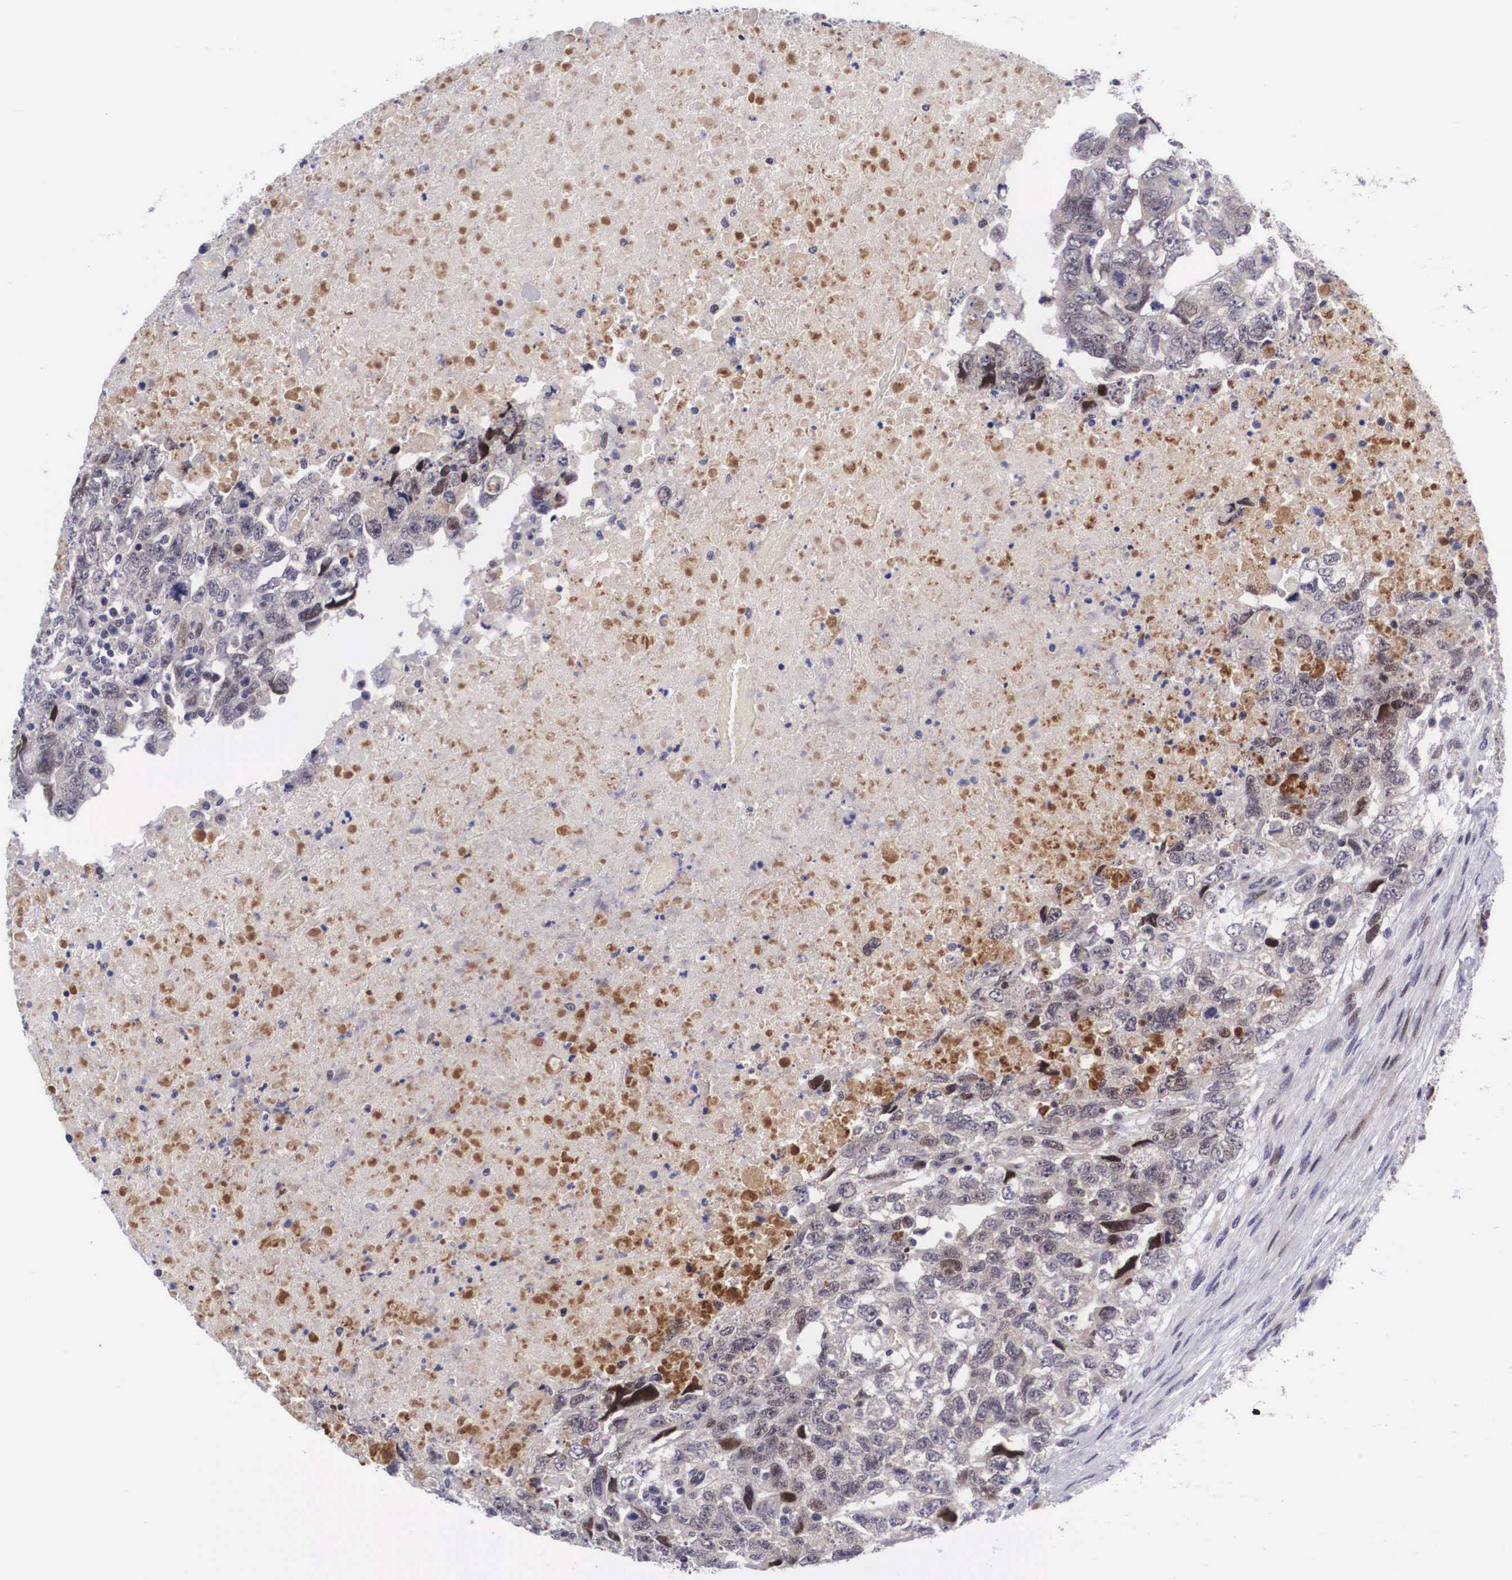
{"staining": {"intensity": "weak", "quantity": "<25%", "location": "cytoplasmic/membranous,nuclear"}, "tissue": "testis cancer", "cell_type": "Tumor cells", "image_type": "cancer", "snomed": [{"axis": "morphology", "description": "Carcinoma, Embryonal, NOS"}, {"axis": "topography", "description": "Testis"}], "caption": "Tumor cells are negative for protein expression in human testis embryonal carcinoma. (Brightfield microscopy of DAB immunohistochemistry (IHC) at high magnification).", "gene": "EMID1", "patient": {"sex": "male", "age": 36}}